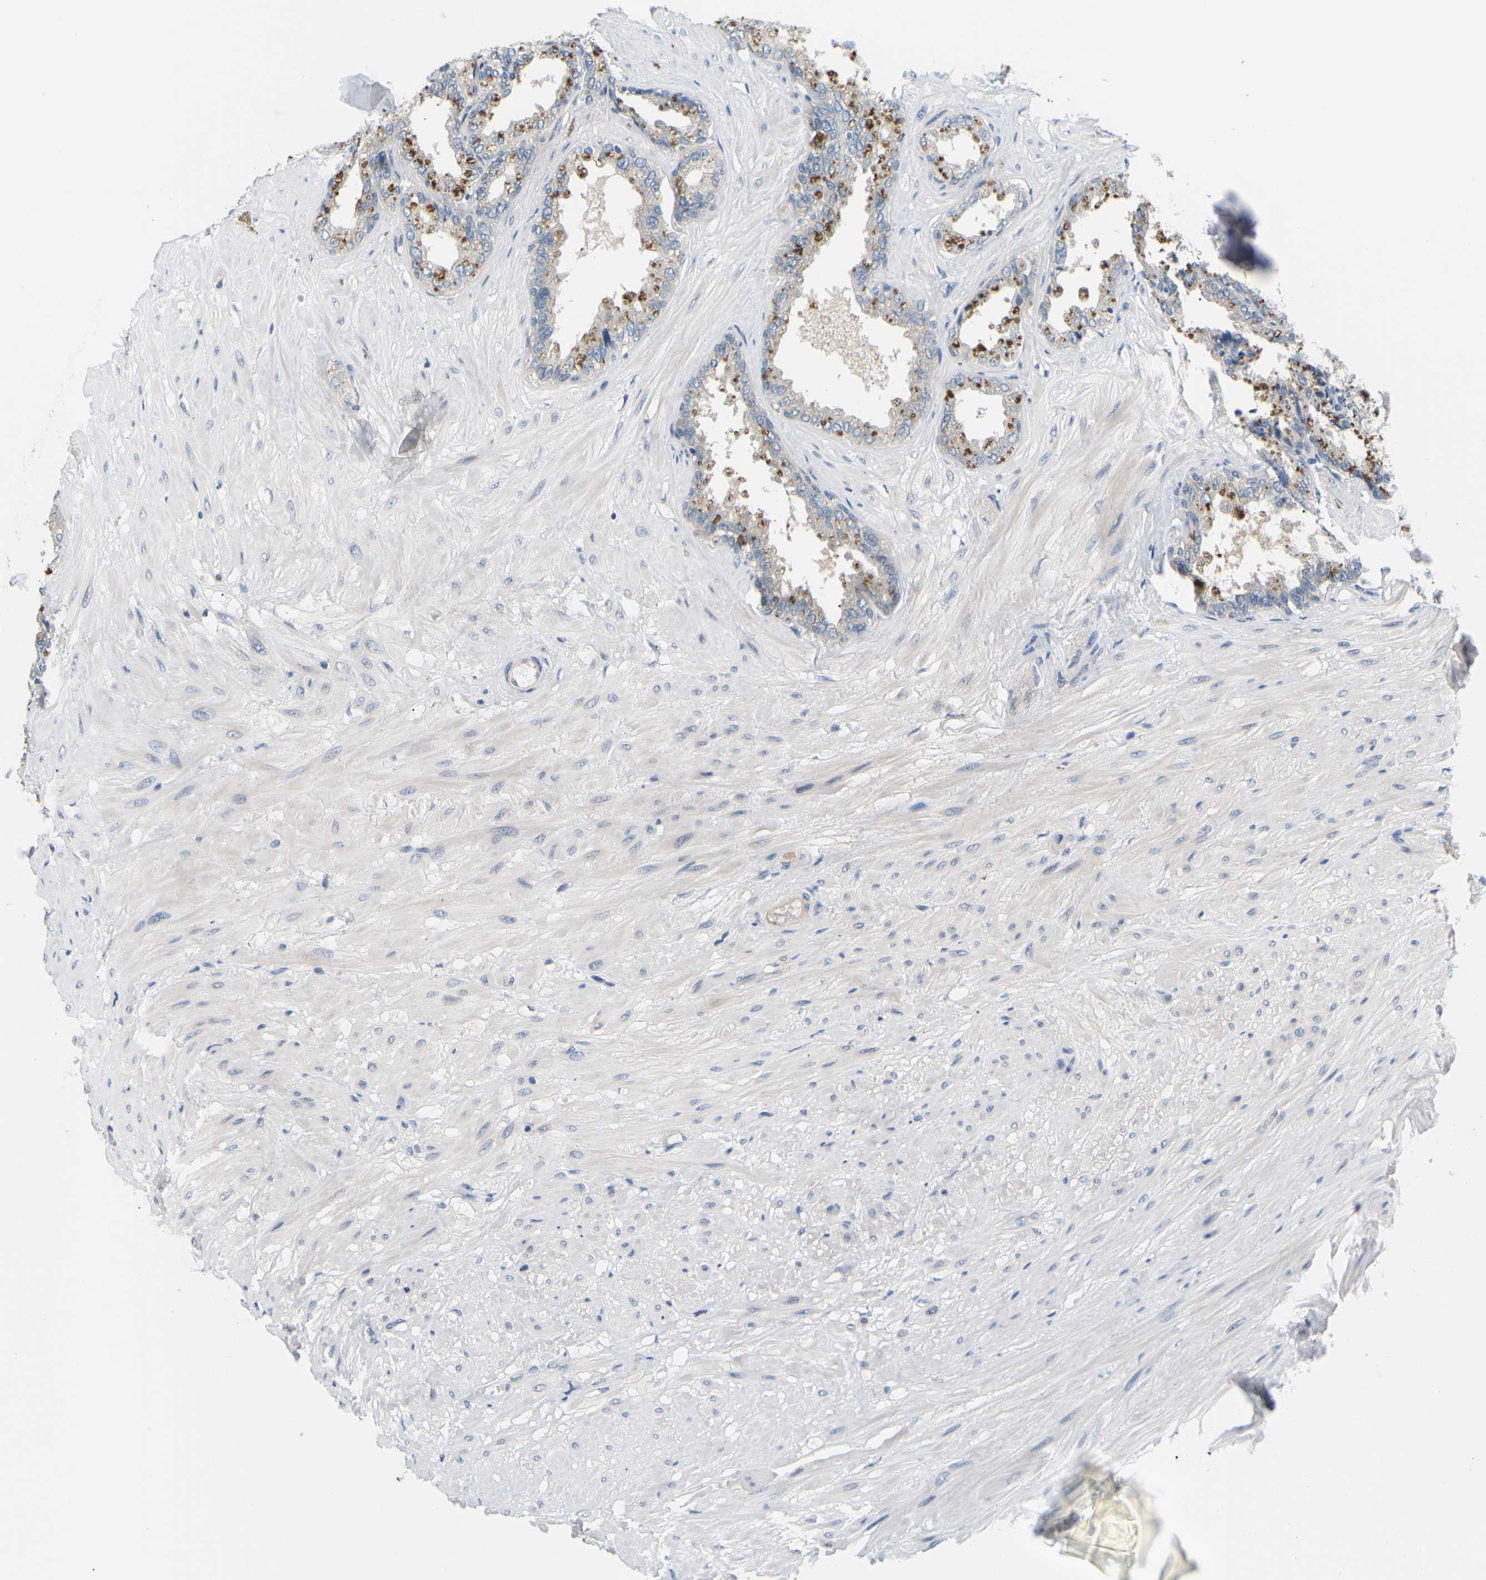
{"staining": {"intensity": "moderate", "quantity": "25%-75%", "location": "cytoplasmic/membranous"}, "tissue": "seminal vesicle", "cell_type": "Glandular cells", "image_type": "normal", "snomed": [{"axis": "morphology", "description": "Normal tissue, NOS"}, {"axis": "topography", "description": "Seminal veicle"}], "caption": "Protein expression analysis of benign human seminal vesicle reveals moderate cytoplasmic/membranous expression in approximately 25%-75% of glandular cells. (Stains: DAB in brown, nuclei in blue, Microscopy: brightfield microscopy at high magnification).", "gene": "EVA1C", "patient": {"sex": "male", "age": 46}}